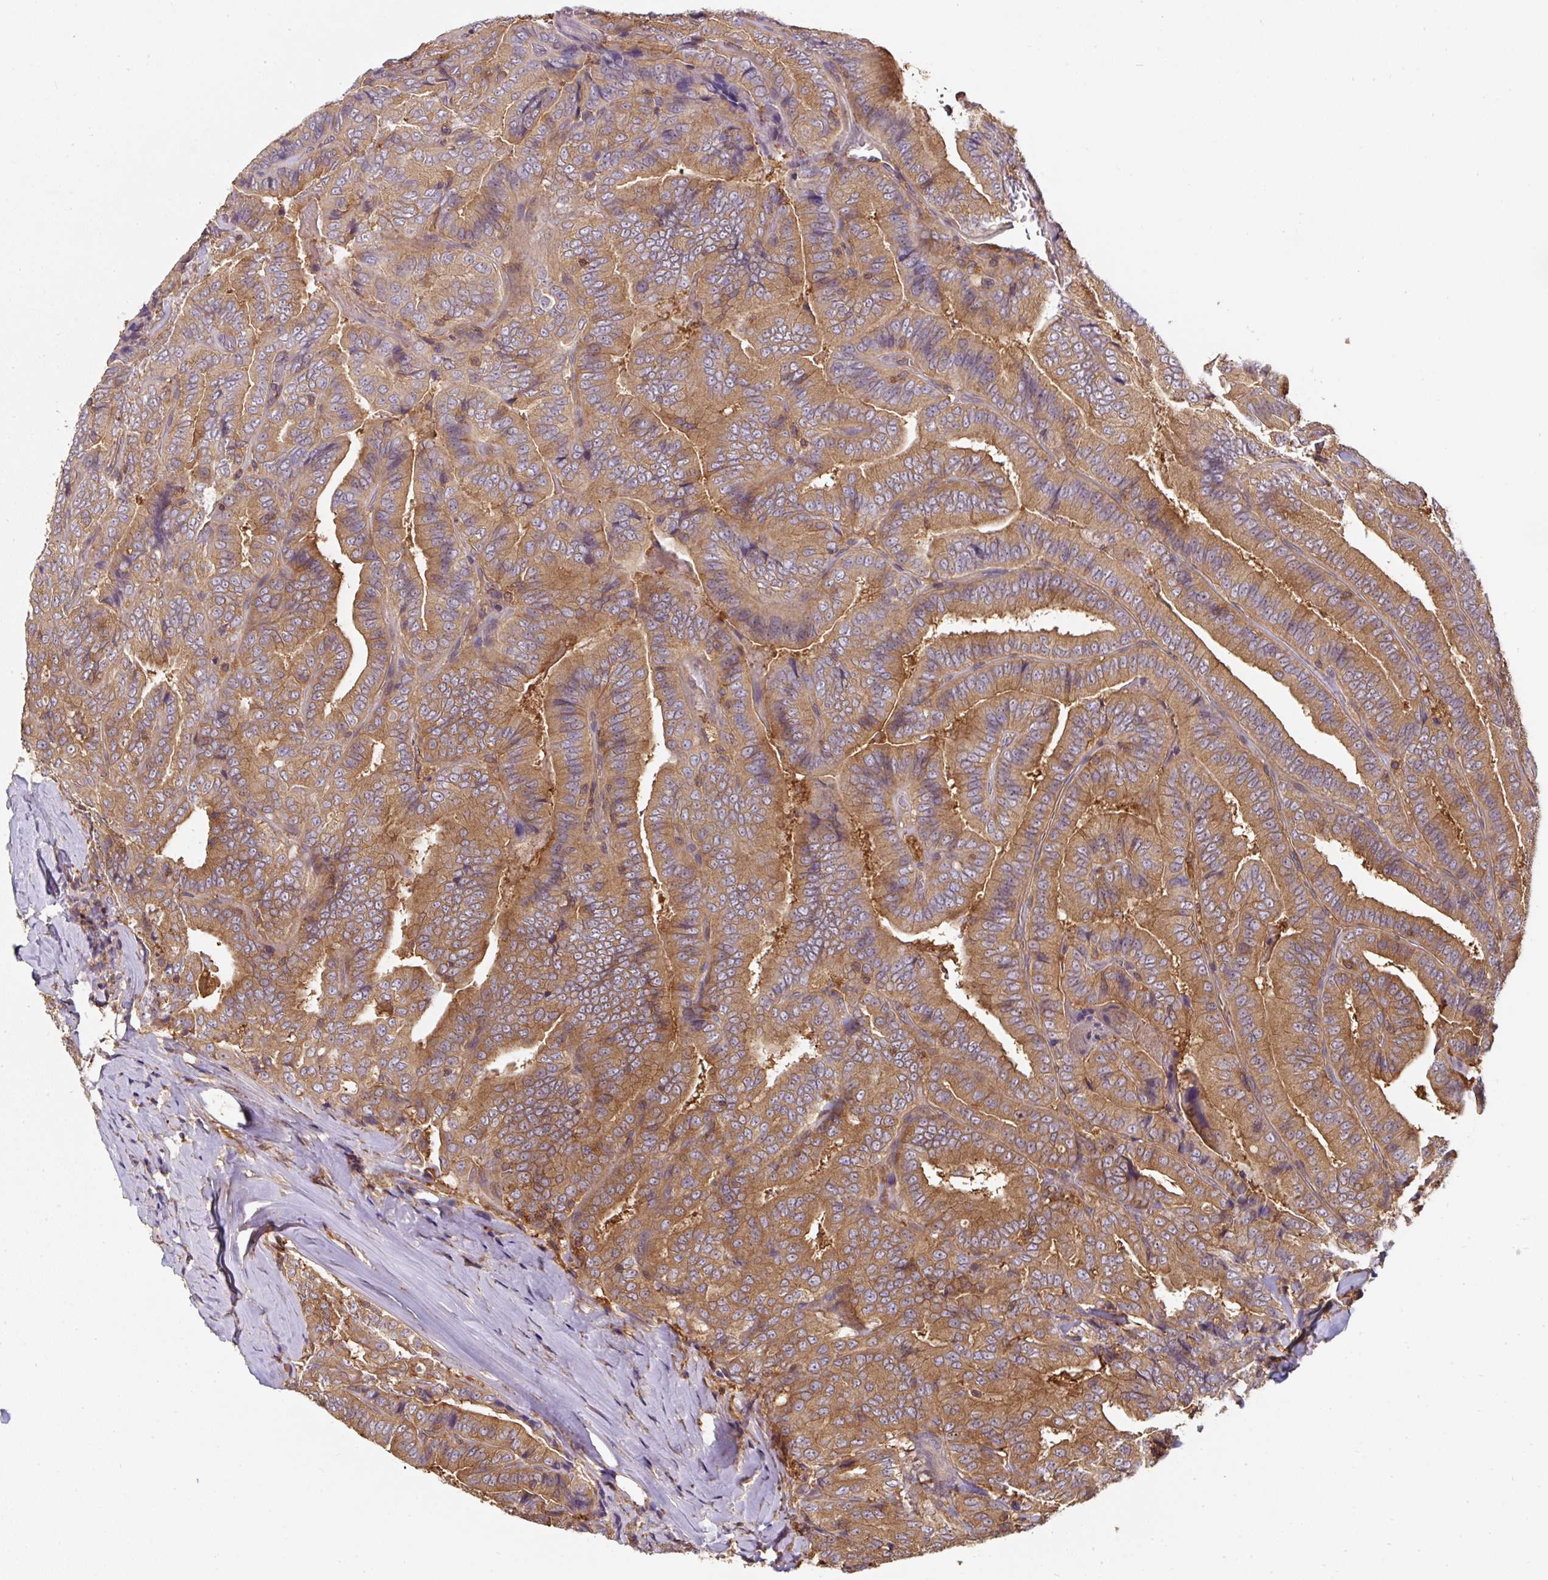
{"staining": {"intensity": "moderate", "quantity": ">75%", "location": "cytoplasmic/membranous"}, "tissue": "thyroid cancer", "cell_type": "Tumor cells", "image_type": "cancer", "snomed": [{"axis": "morphology", "description": "Papillary adenocarcinoma, NOS"}, {"axis": "topography", "description": "Thyroid gland"}], "caption": "The histopathology image shows staining of thyroid cancer, revealing moderate cytoplasmic/membranous protein staining (brown color) within tumor cells.", "gene": "ST13", "patient": {"sex": "male", "age": 61}}